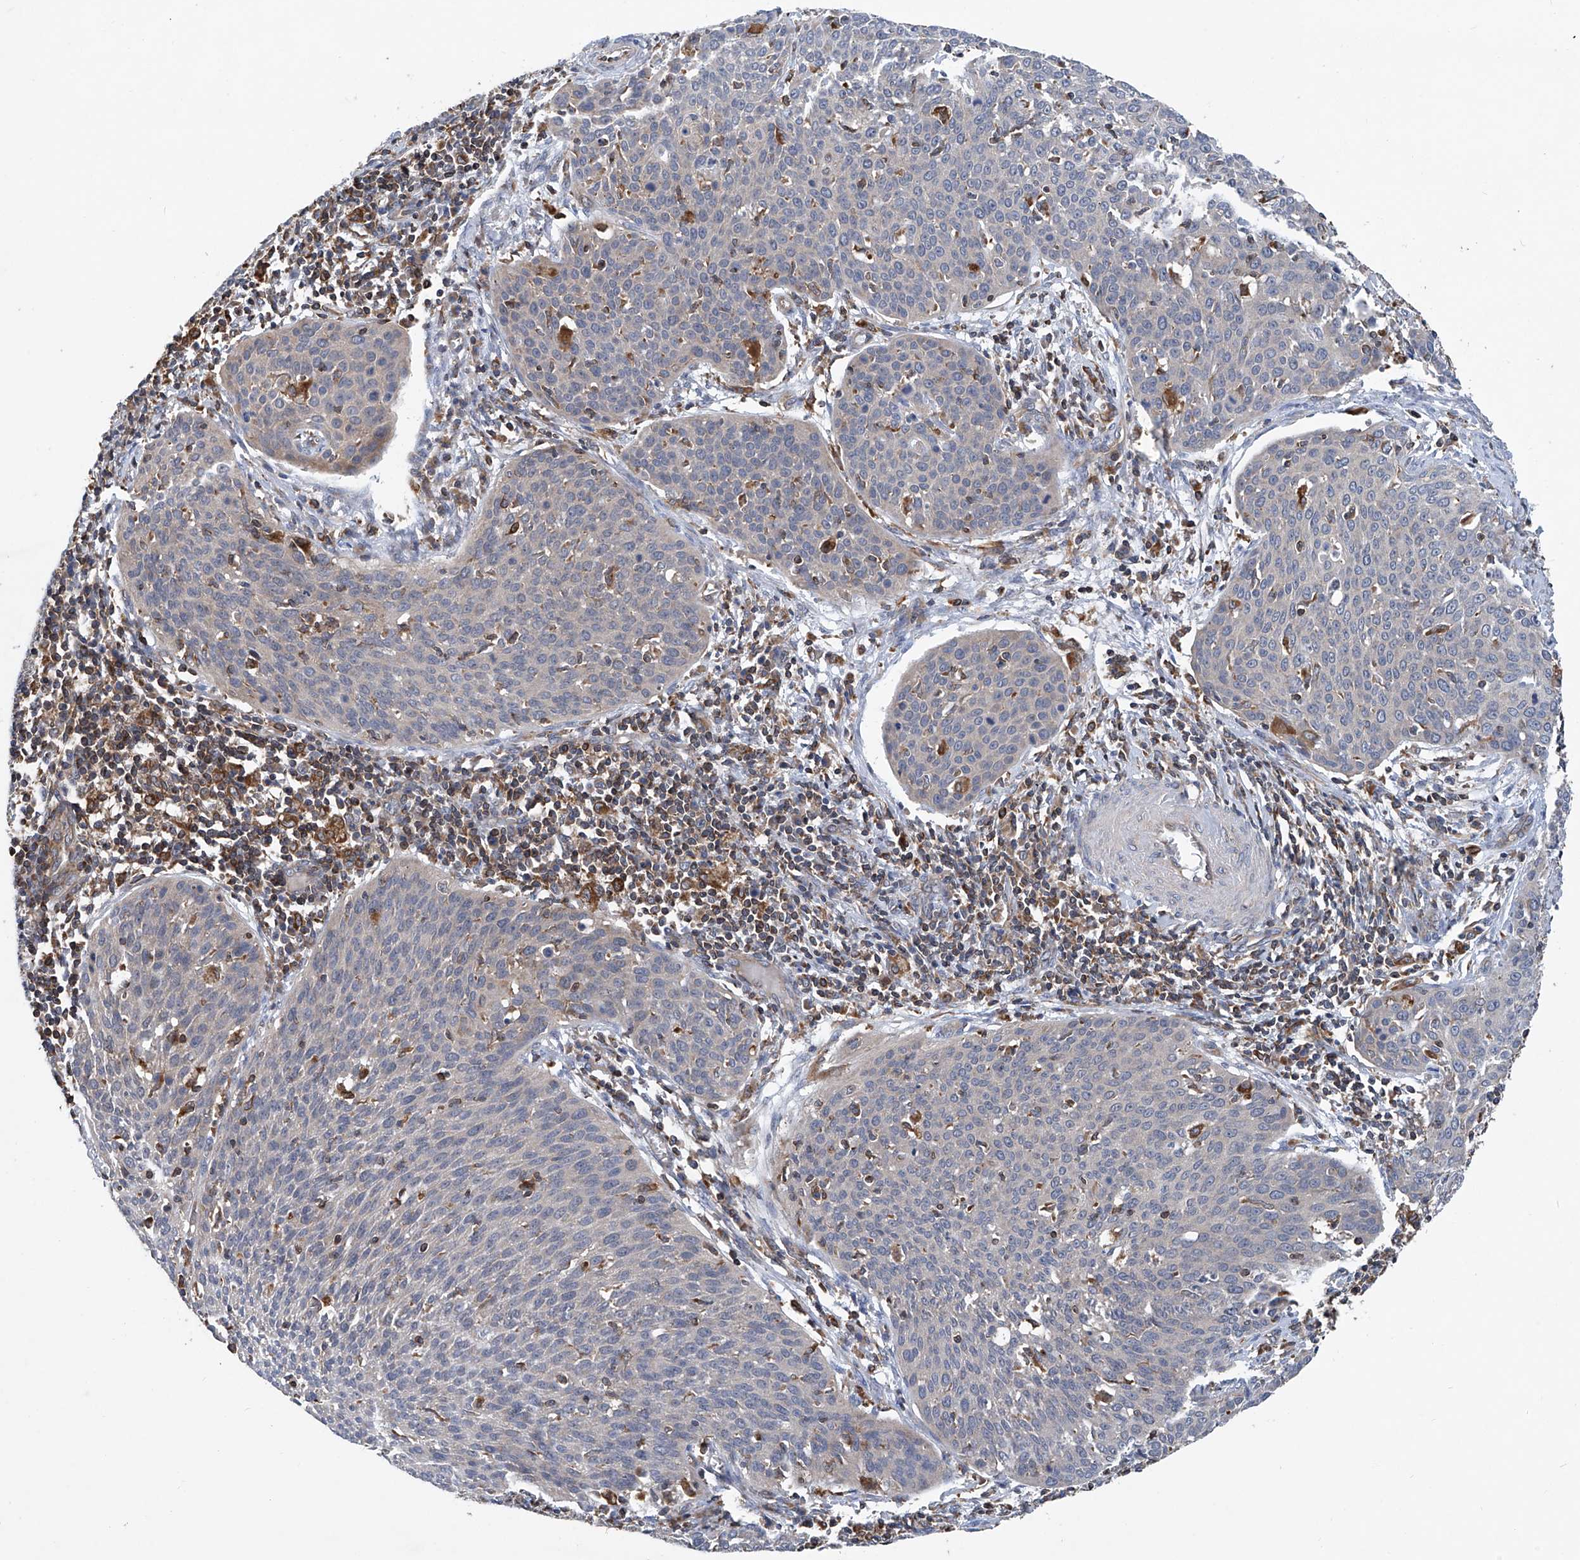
{"staining": {"intensity": "negative", "quantity": "none", "location": "none"}, "tissue": "cervical cancer", "cell_type": "Tumor cells", "image_type": "cancer", "snomed": [{"axis": "morphology", "description": "Squamous cell carcinoma, NOS"}, {"axis": "topography", "description": "Cervix"}], "caption": "Squamous cell carcinoma (cervical) was stained to show a protein in brown. There is no significant positivity in tumor cells.", "gene": "TRIM38", "patient": {"sex": "female", "age": 38}}